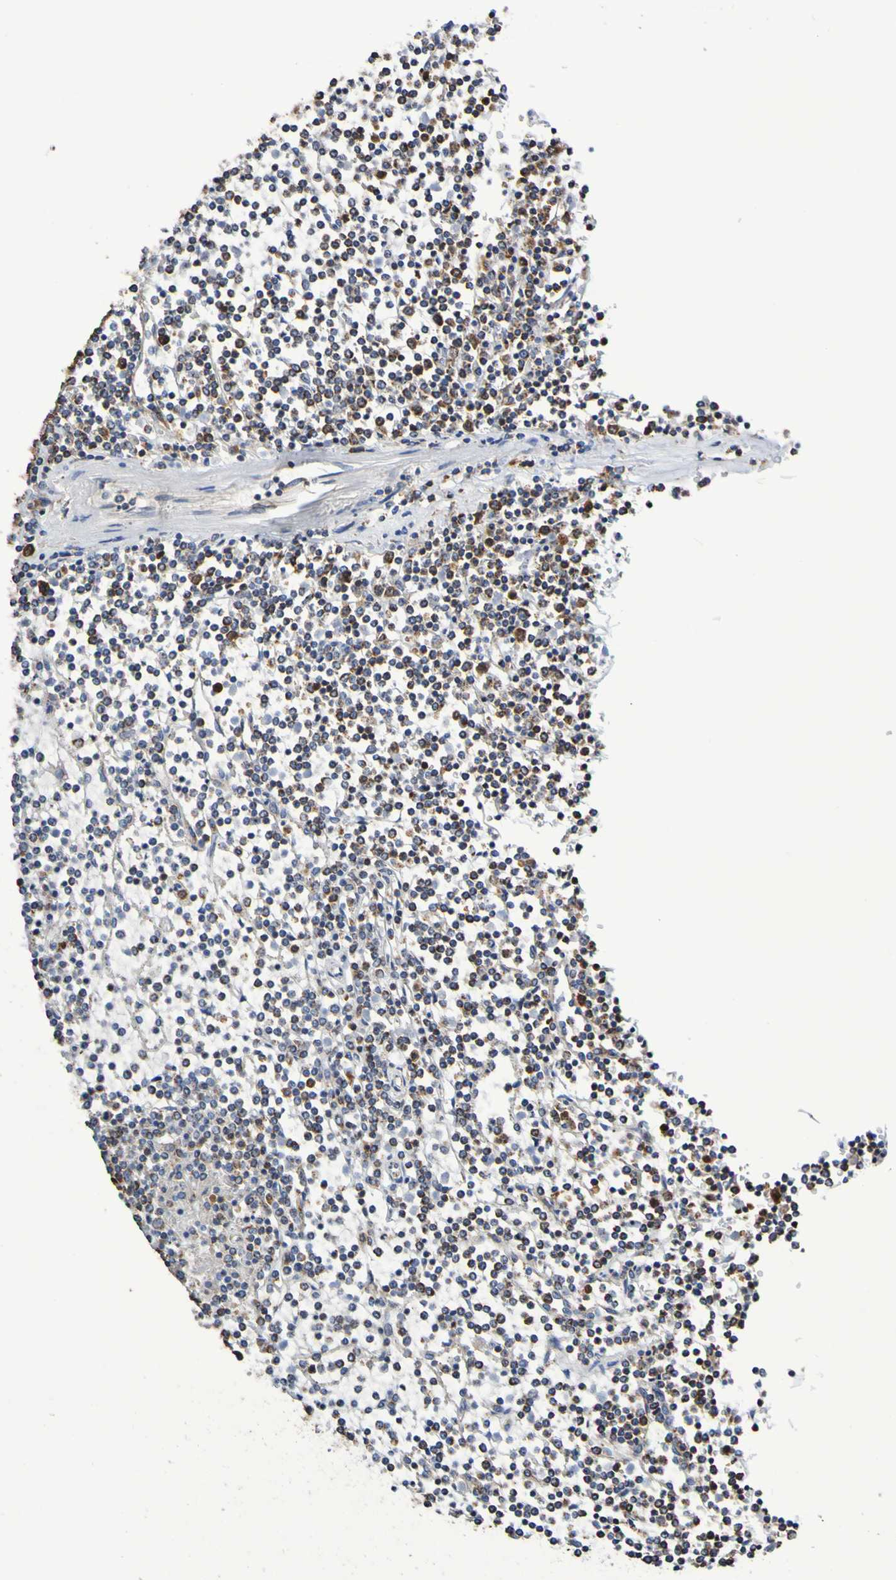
{"staining": {"intensity": "moderate", "quantity": "25%-75%", "location": "cytoplasmic/membranous"}, "tissue": "lymphoma", "cell_type": "Tumor cells", "image_type": "cancer", "snomed": [{"axis": "morphology", "description": "Malignant lymphoma, non-Hodgkin's type, Low grade"}, {"axis": "topography", "description": "Spleen"}], "caption": "Protein staining displays moderate cytoplasmic/membranous staining in about 25%-75% of tumor cells in lymphoma. (Brightfield microscopy of DAB IHC at high magnification).", "gene": "IL18R1", "patient": {"sex": "female", "age": 19}}